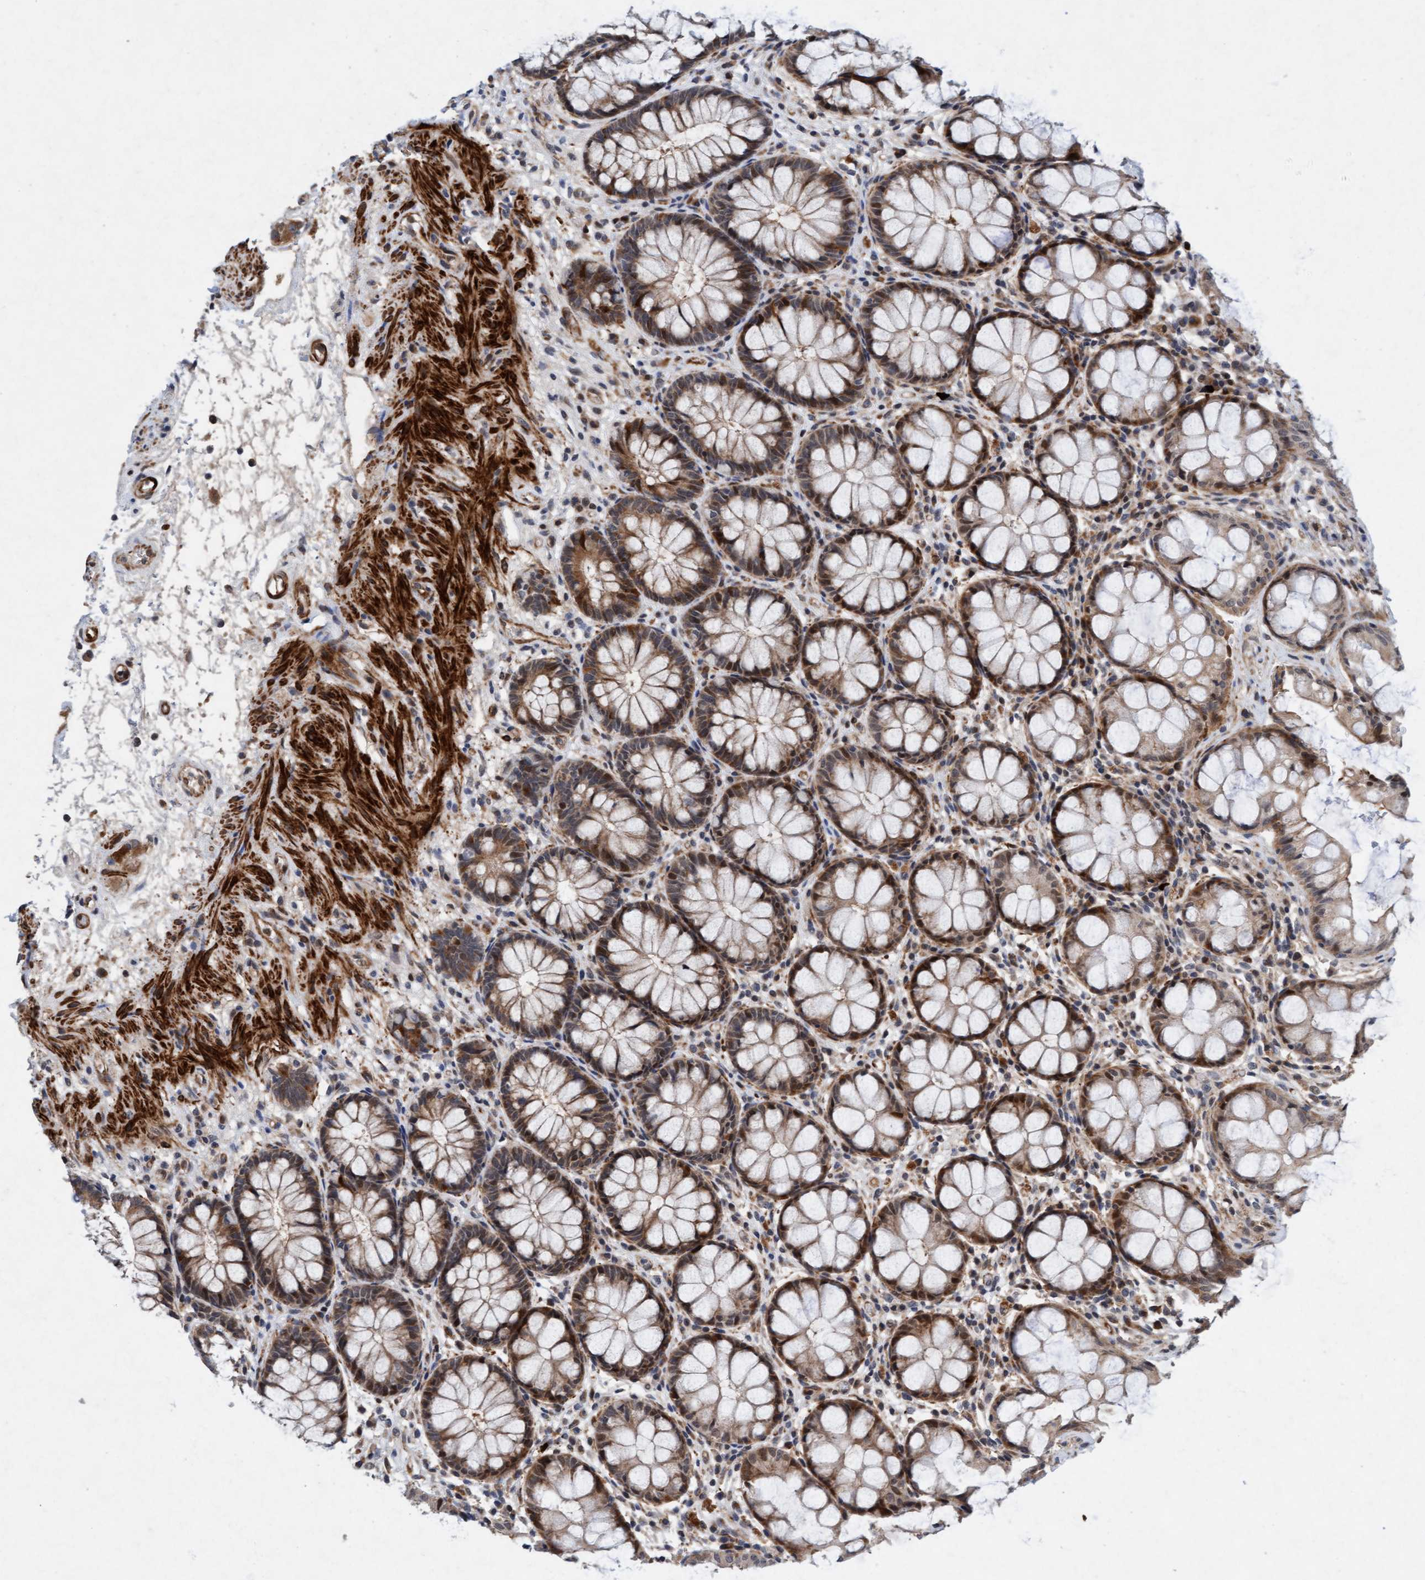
{"staining": {"intensity": "moderate", "quantity": ">75%", "location": "cytoplasmic/membranous"}, "tissue": "rectum", "cell_type": "Glandular cells", "image_type": "normal", "snomed": [{"axis": "morphology", "description": "Normal tissue, NOS"}, {"axis": "topography", "description": "Rectum"}], "caption": "The histopathology image displays staining of unremarkable rectum, revealing moderate cytoplasmic/membranous protein staining (brown color) within glandular cells. Using DAB (3,3'-diaminobenzidine) (brown) and hematoxylin (blue) stains, captured at high magnification using brightfield microscopy.", "gene": "TMEM70", "patient": {"sex": "male", "age": 64}}